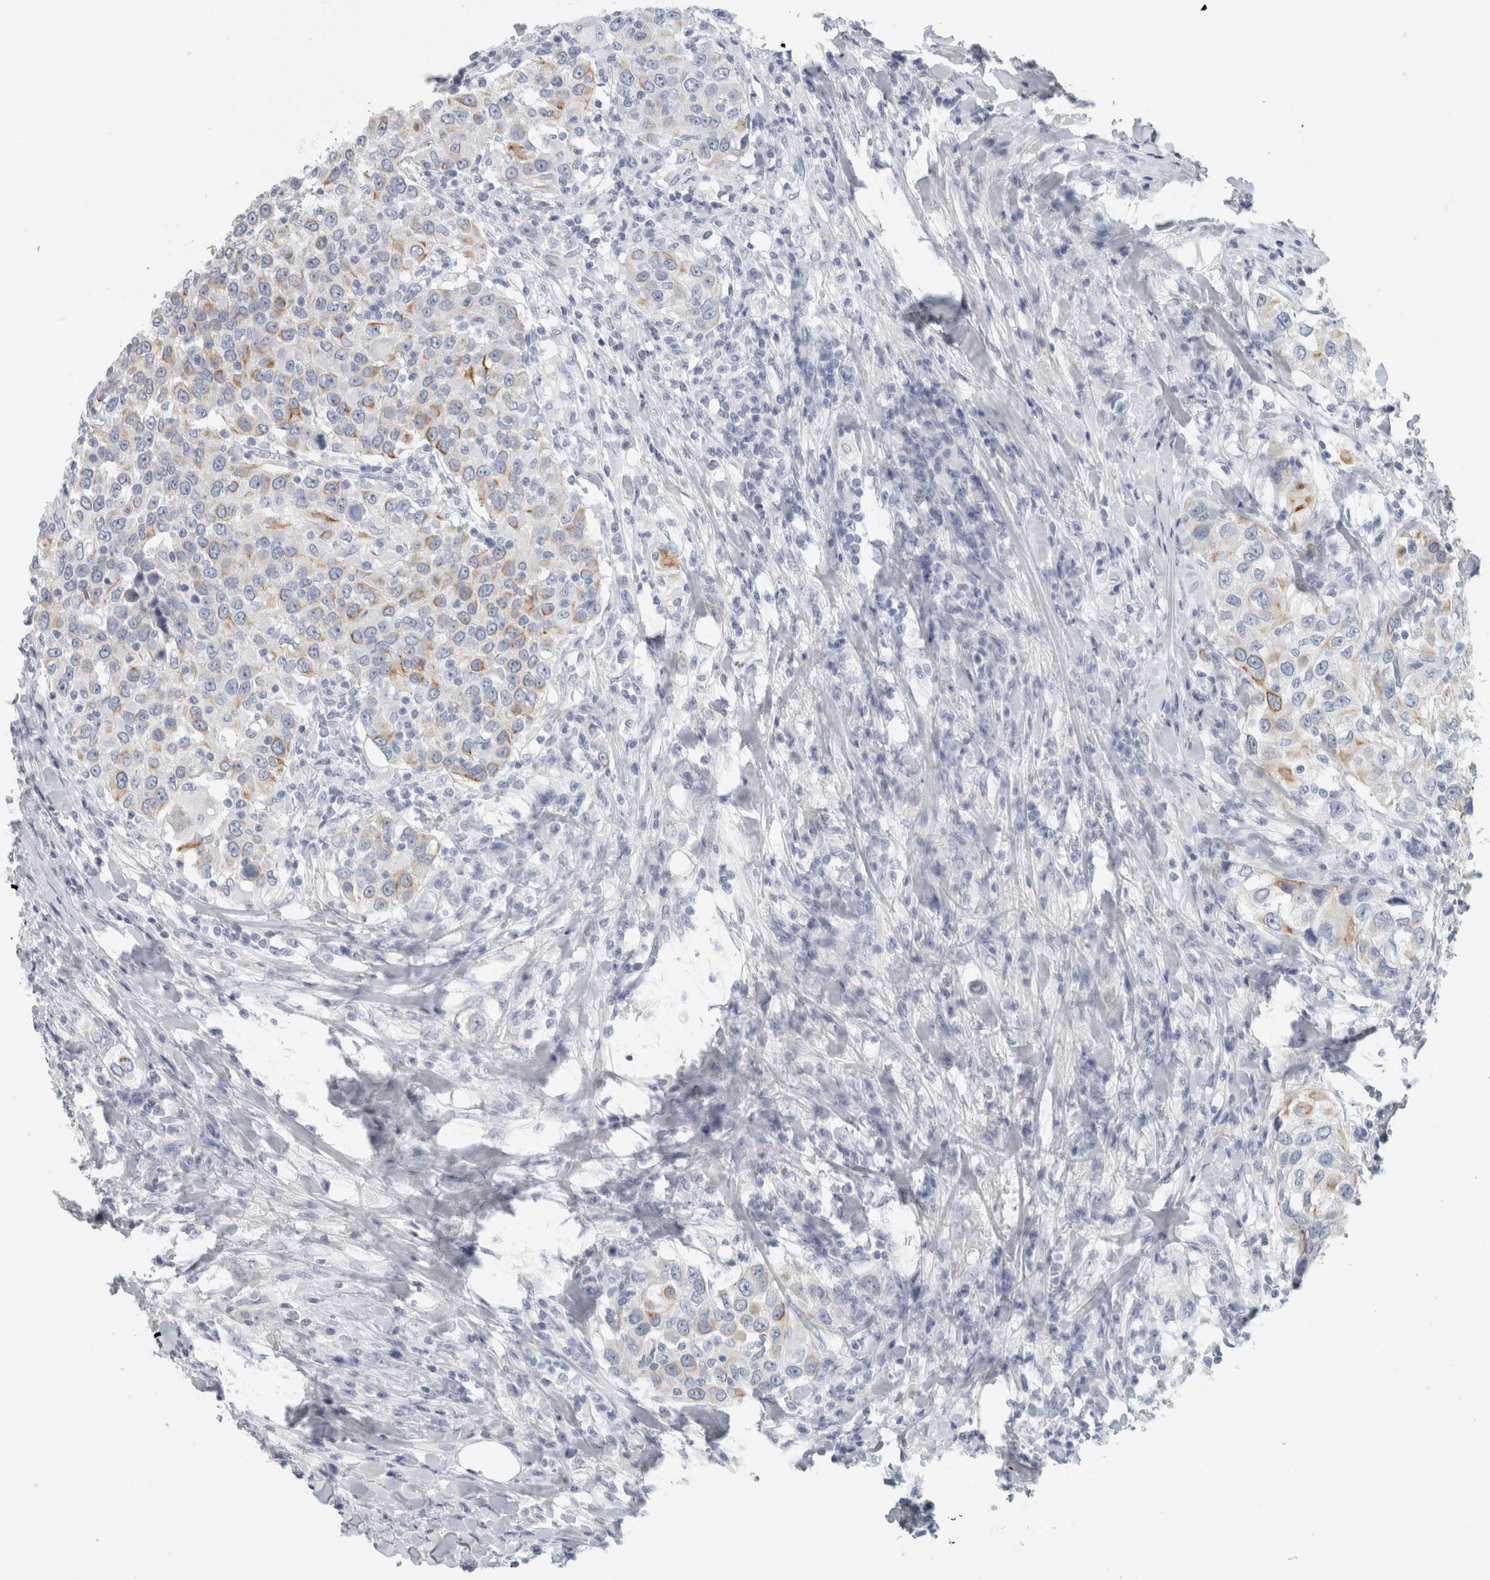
{"staining": {"intensity": "moderate", "quantity": "<25%", "location": "cytoplasmic/membranous"}, "tissue": "urothelial cancer", "cell_type": "Tumor cells", "image_type": "cancer", "snomed": [{"axis": "morphology", "description": "Urothelial carcinoma, High grade"}, {"axis": "topography", "description": "Urinary bladder"}], "caption": "Immunohistochemistry (IHC) of human urothelial carcinoma (high-grade) shows low levels of moderate cytoplasmic/membranous expression in approximately <25% of tumor cells.", "gene": "SLC28A3", "patient": {"sex": "female", "age": 80}}